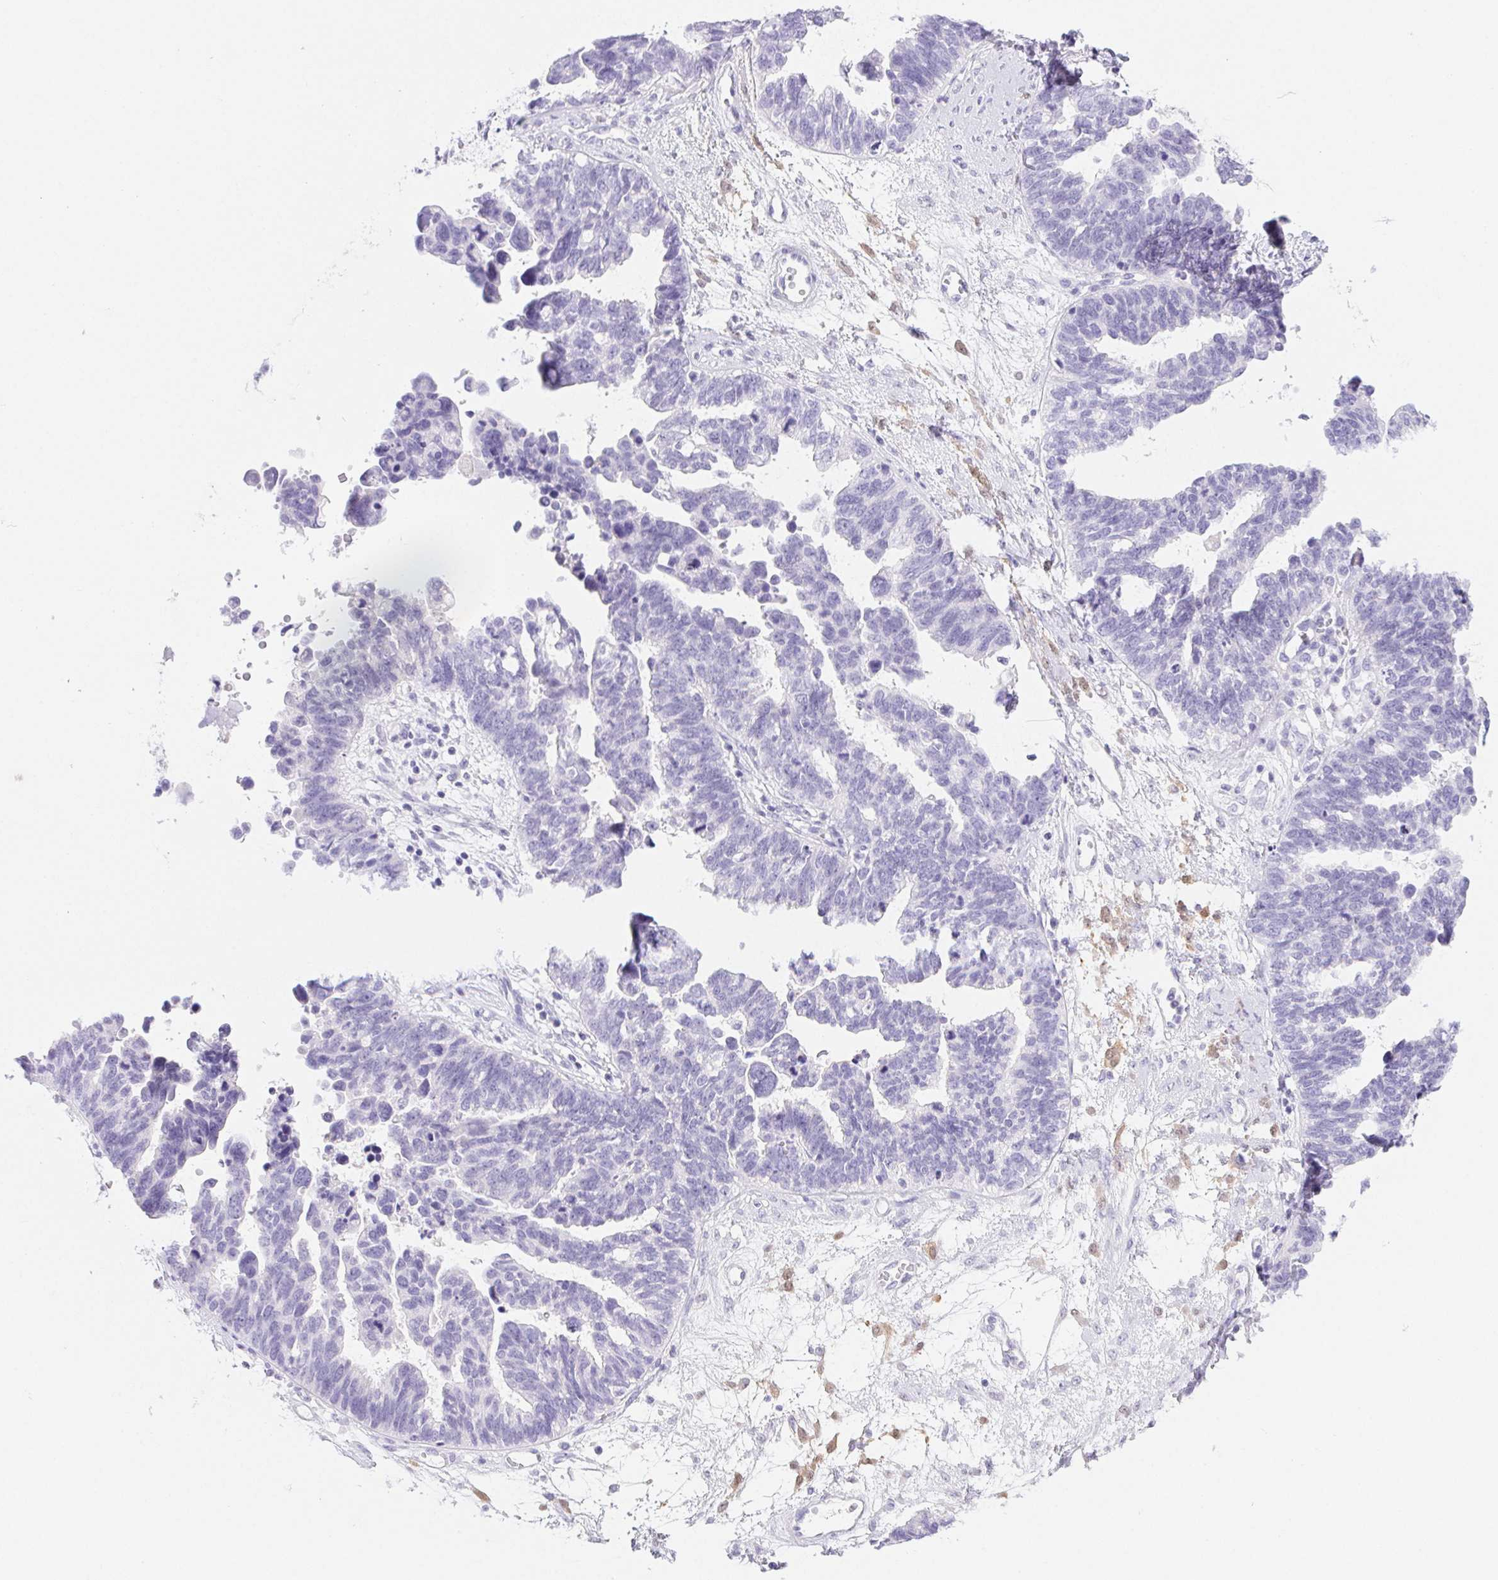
{"staining": {"intensity": "negative", "quantity": "none", "location": "none"}, "tissue": "ovarian cancer", "cell_type": "Tumor cells", "image_type": "cancer", "snomed": [{"axis": "morphology", "description": "Cystadenocarcinoma, serous, NOS"}, {"axis": "topography", "description": "Ovary"}], "caption": "Immunohistochemistry (IHC) of human ovarian cancer (serous cystadenocarcinoma) shows no expression in tumor cells.", "gene": "PNLIP", "patient": {"sex": "female", "age": 60}}